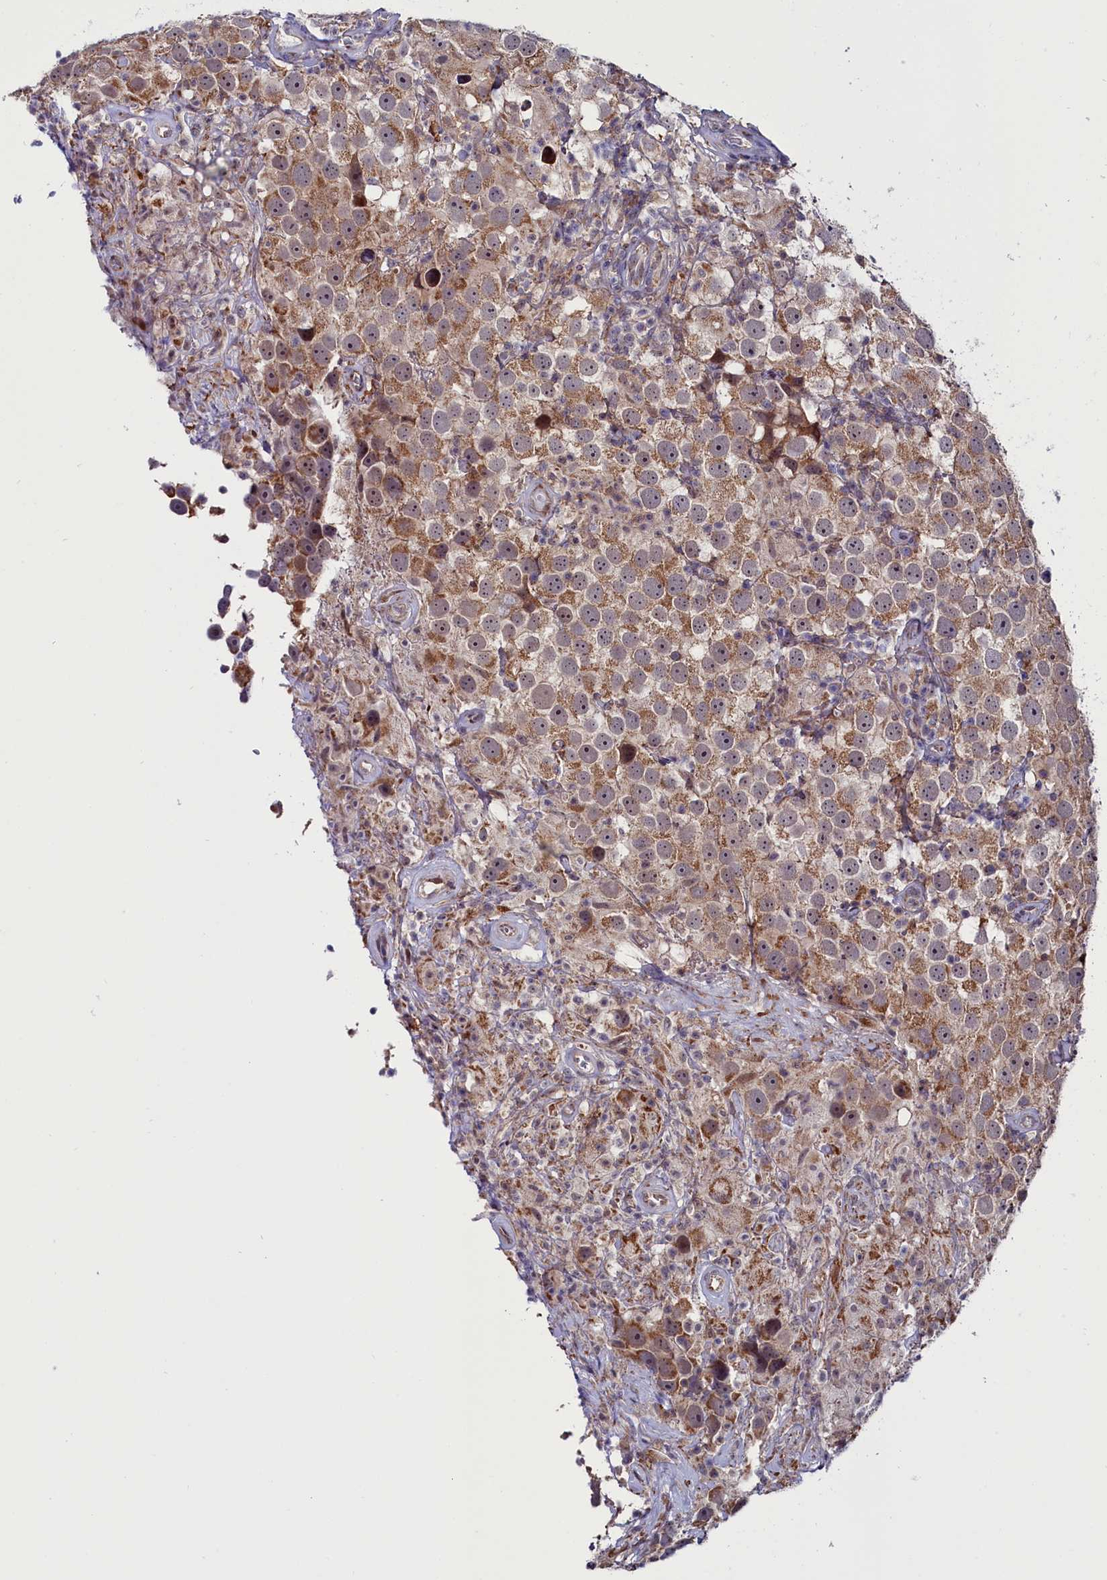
{"staining": {"intensity": "moderate", "quantity": ">75%", "location": "cytoplasmic/membranous"}, "tissue": "testis cancer", "cell_type": "Tumor cells", "image_type": "cancer", "snomed": [{"axis": "morphology", "description": "Seminoma, NOS"}, {"axis": "topography", "description": "Testis"}], "caption": "Protein expression analysis of human testis cancer (seminoma) reveals moderate cytoplasmic/membranous positivity in approximately >75% of tumor cells.", "gene": "CIAPIN1", "patient": {"sex": "male", "age": 49}}